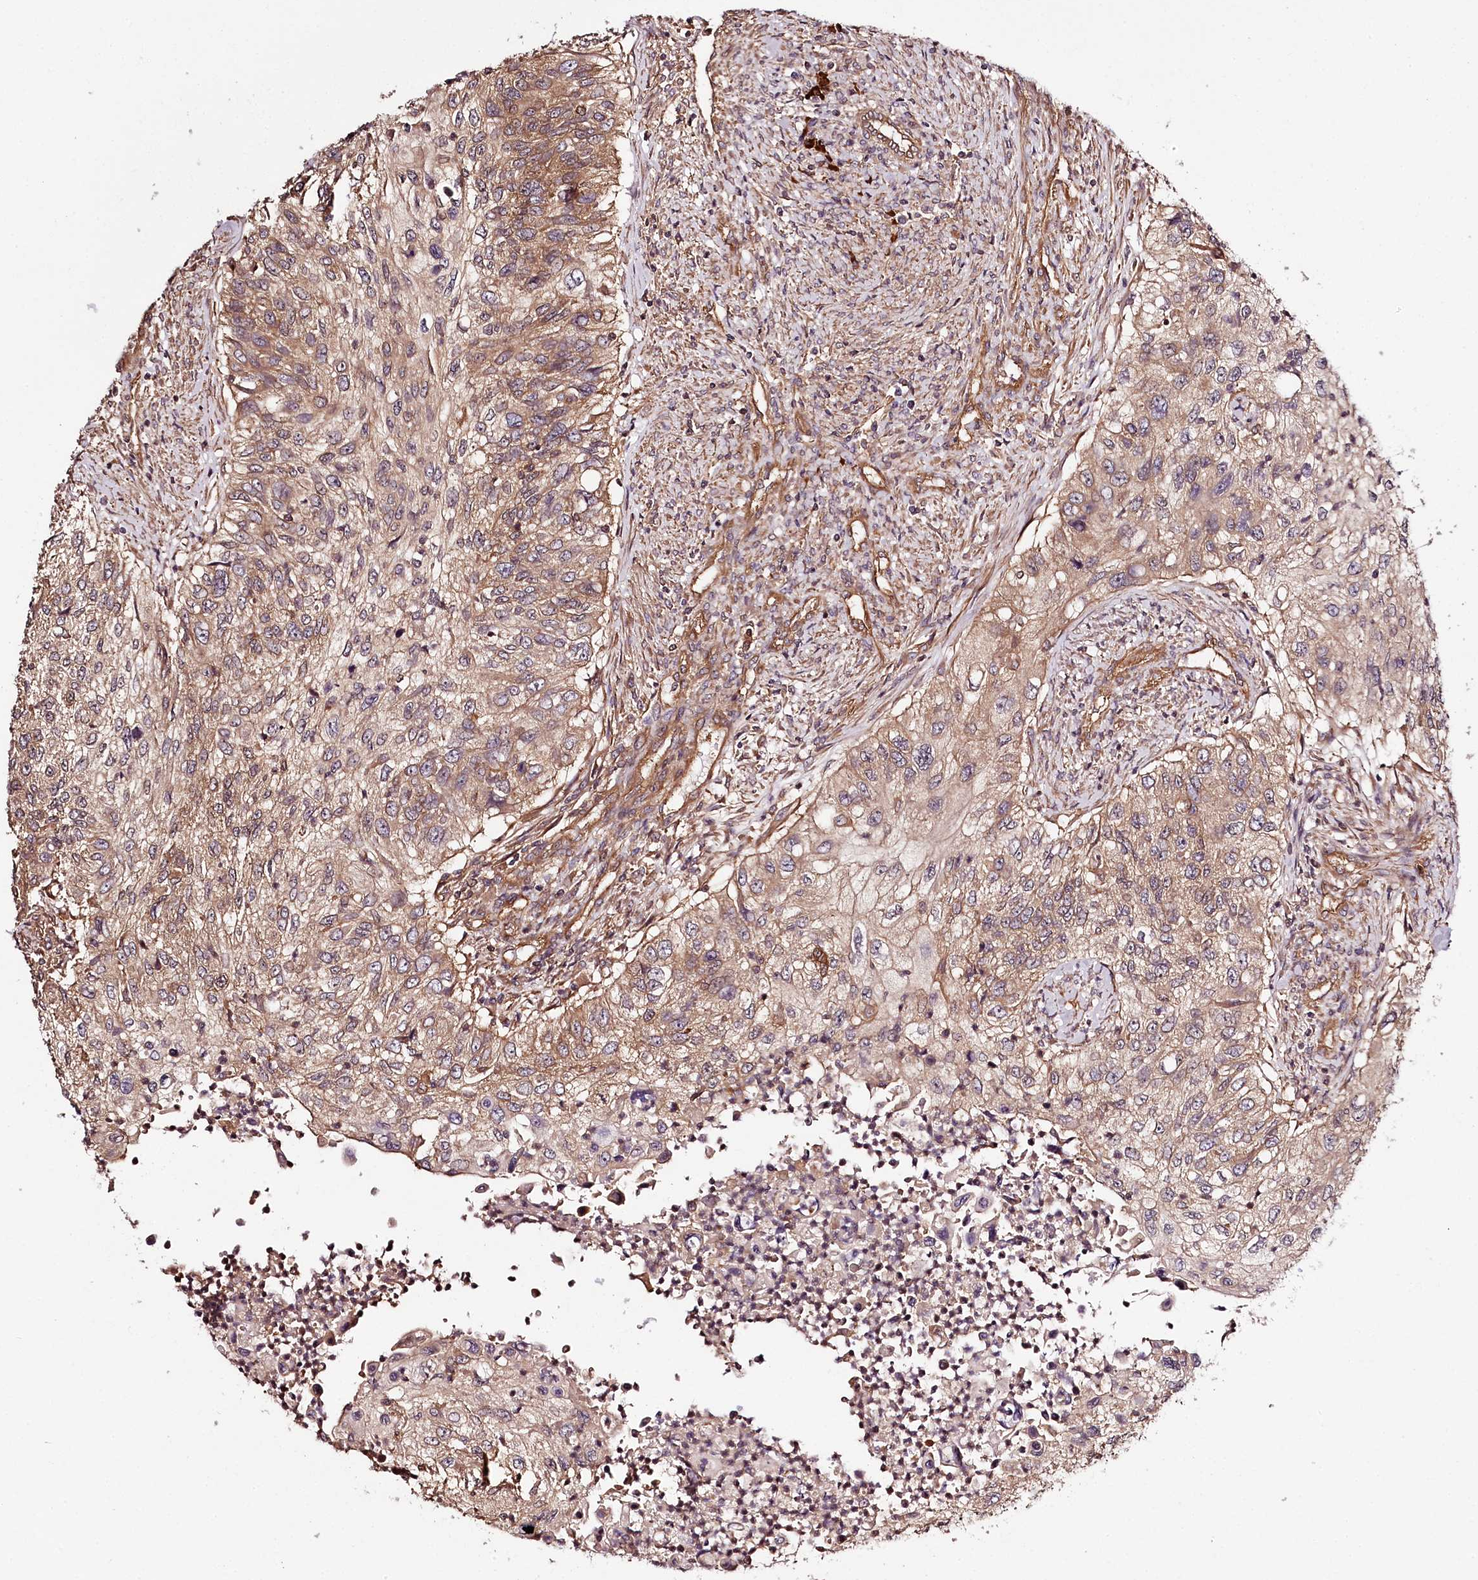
{"staining": {"intensity": "moderate", "quantity": "25%-75%", "location": "cytoplasmic/membranous"}, "tissue": "urothelial cancer", "cell_type": "Tumor cells", "image_type": "cancer", "snomed": [{"axis": "morphology", "description": "Urothelial carcinoma, High grade"}, {"axis": "topography", "description": "Urinary bladder"}], "caption": "Immunohistochemical staining of urothelial cancer shows medium levels of moderate cytoplasmic/membranous positivity in about 25%-75% of tumor cells.", "gene": "TARS1", "patient": {"sex": "female", "age": 60}}